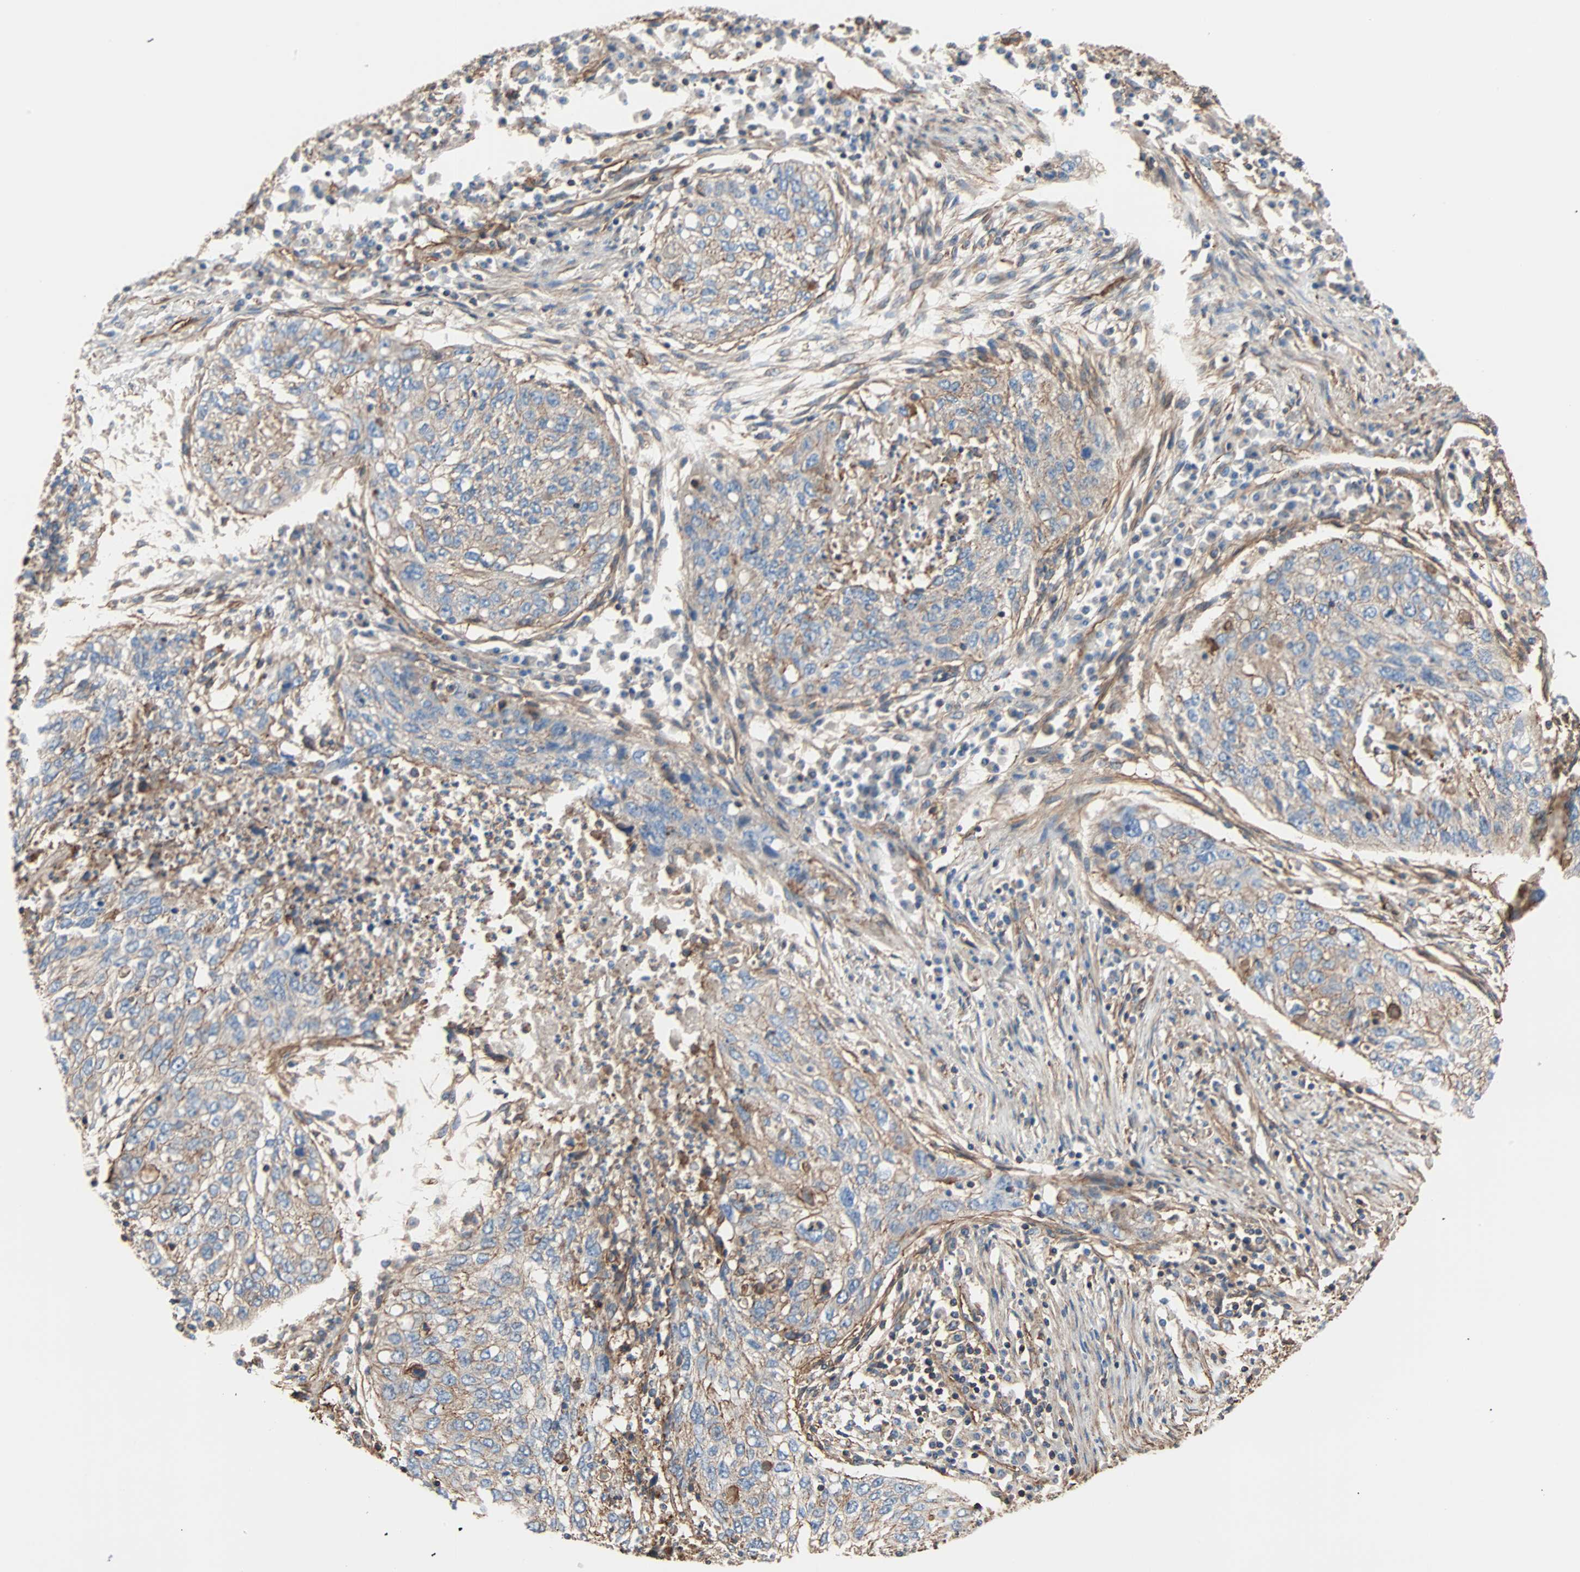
{"staining": {"intensity": "weak", "quantity": "25%-75%", "location": "cytoplasmic/membranous"}, "tissue": "lung cancer", "cell_type": "Tumor cells", "image_type": "cancer", "snomed": [{"axis": "morphology", "description": "Squamous cell carcinoma, NOS"}, {"axis": "topography", "description": "Lung"}], "caption": "Protein expression analysis of human lung cancer (squamous cell carcinoma) reveals weak cytoplasmic/membranous staining in about 25%-75% of tumor cells. (brown staining indicates protein expression, while blue staining denotes nuclei).", "gene": "GALNT10", "patient": {"sex": "female", "age": 63}}